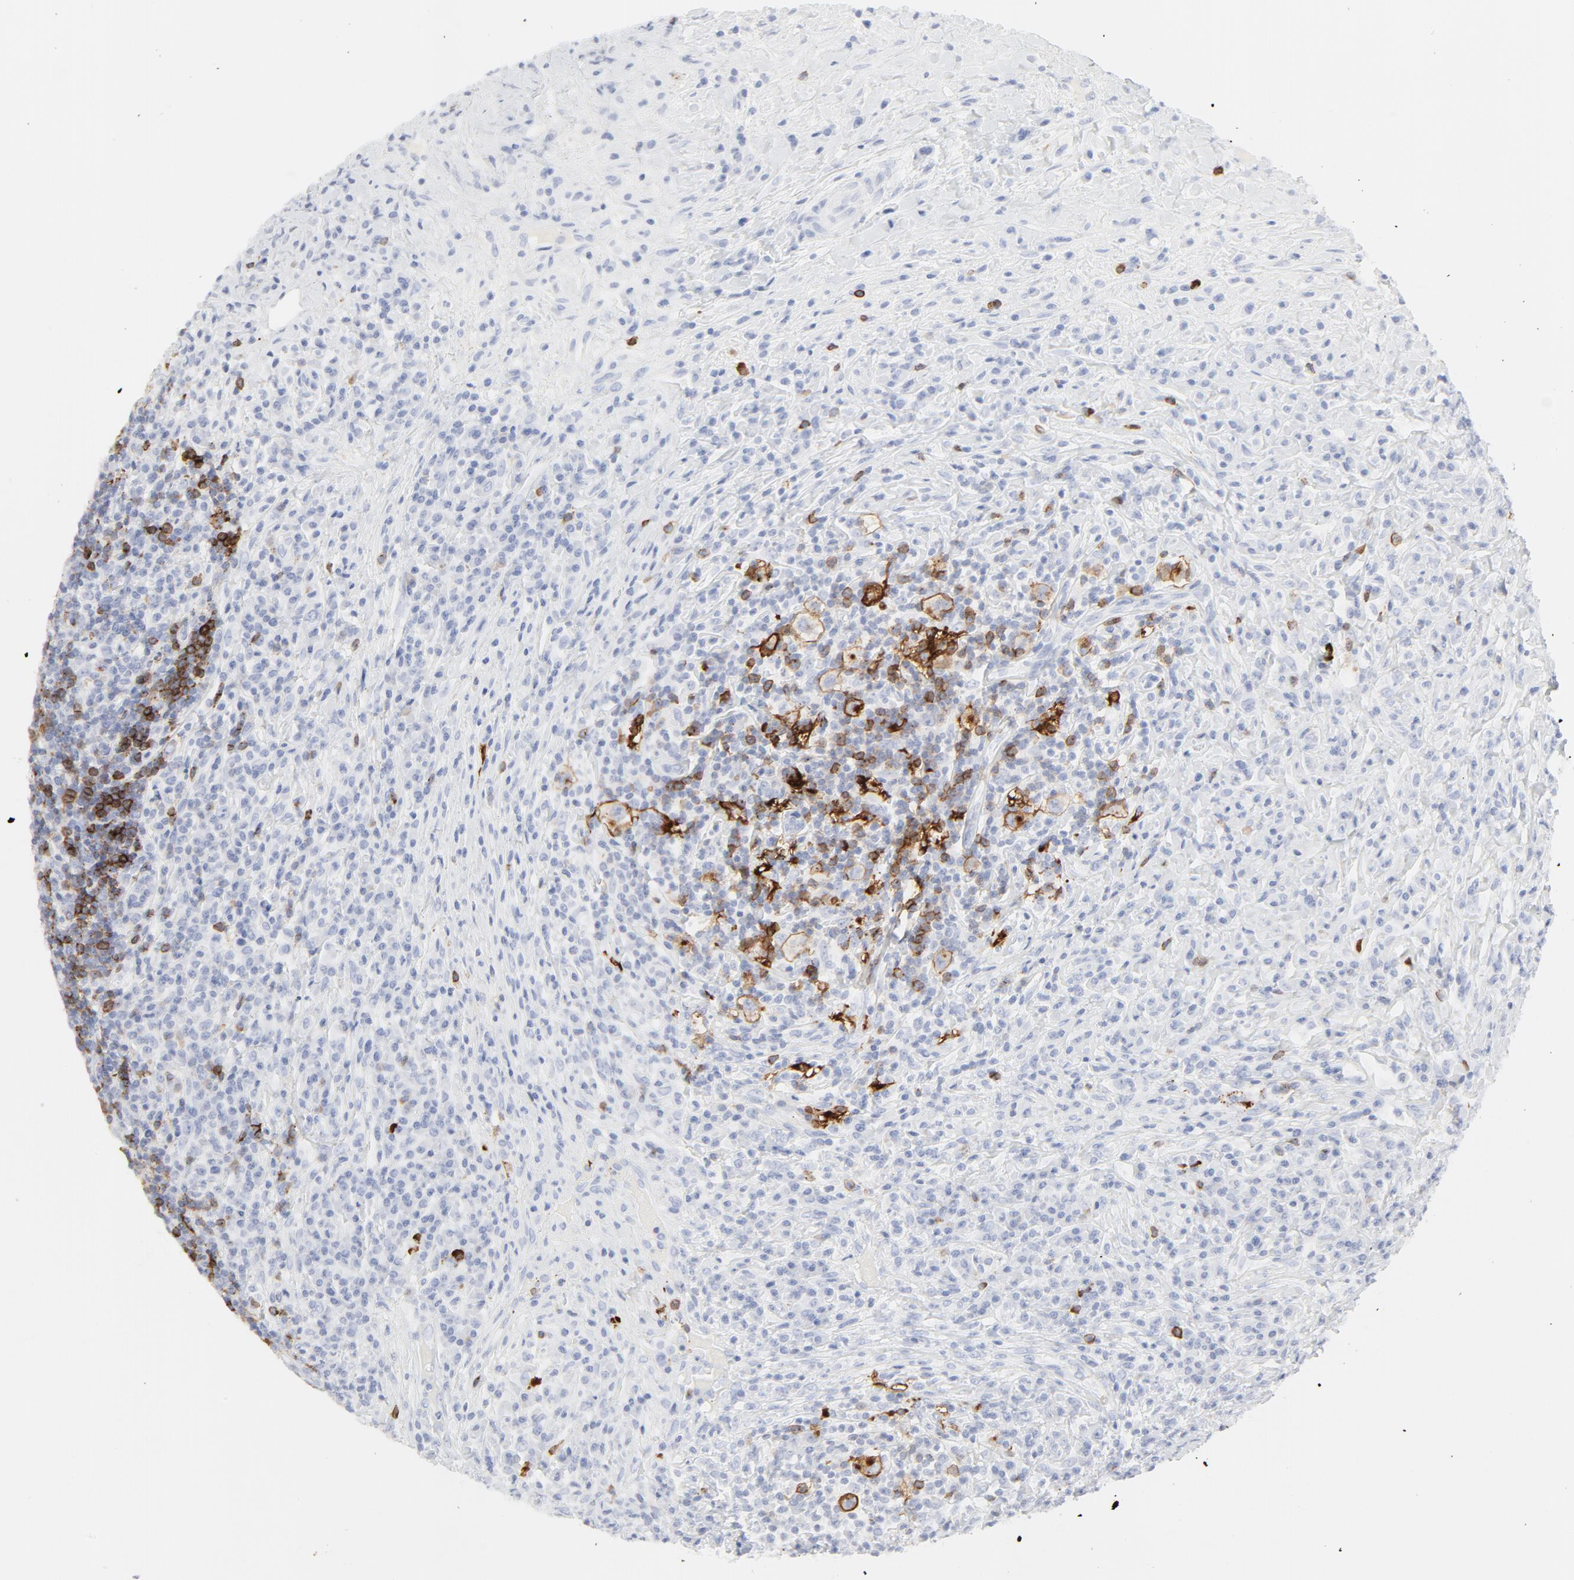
{"staining": {"intensity": "strong", "quantity": "25%-75%", "location": "cytoplasmic/membranous"}, "tissue": "lymphoma", "cell_type": "Tumor cells", "image_type": "cancer", "snomed": [{"axis": "morphology", "description": "Hodgkin's disease, NOS"}, {"axis": "topography", "description": "Lymph node"}], "caption": "Tumor cells demonstrate high levels of strong cytoplasmic/membranous expression in about 25%-75% of cells in human lymphoma.", "gene": "CCR7", "patient": {"sex": "female", "age": 25}}